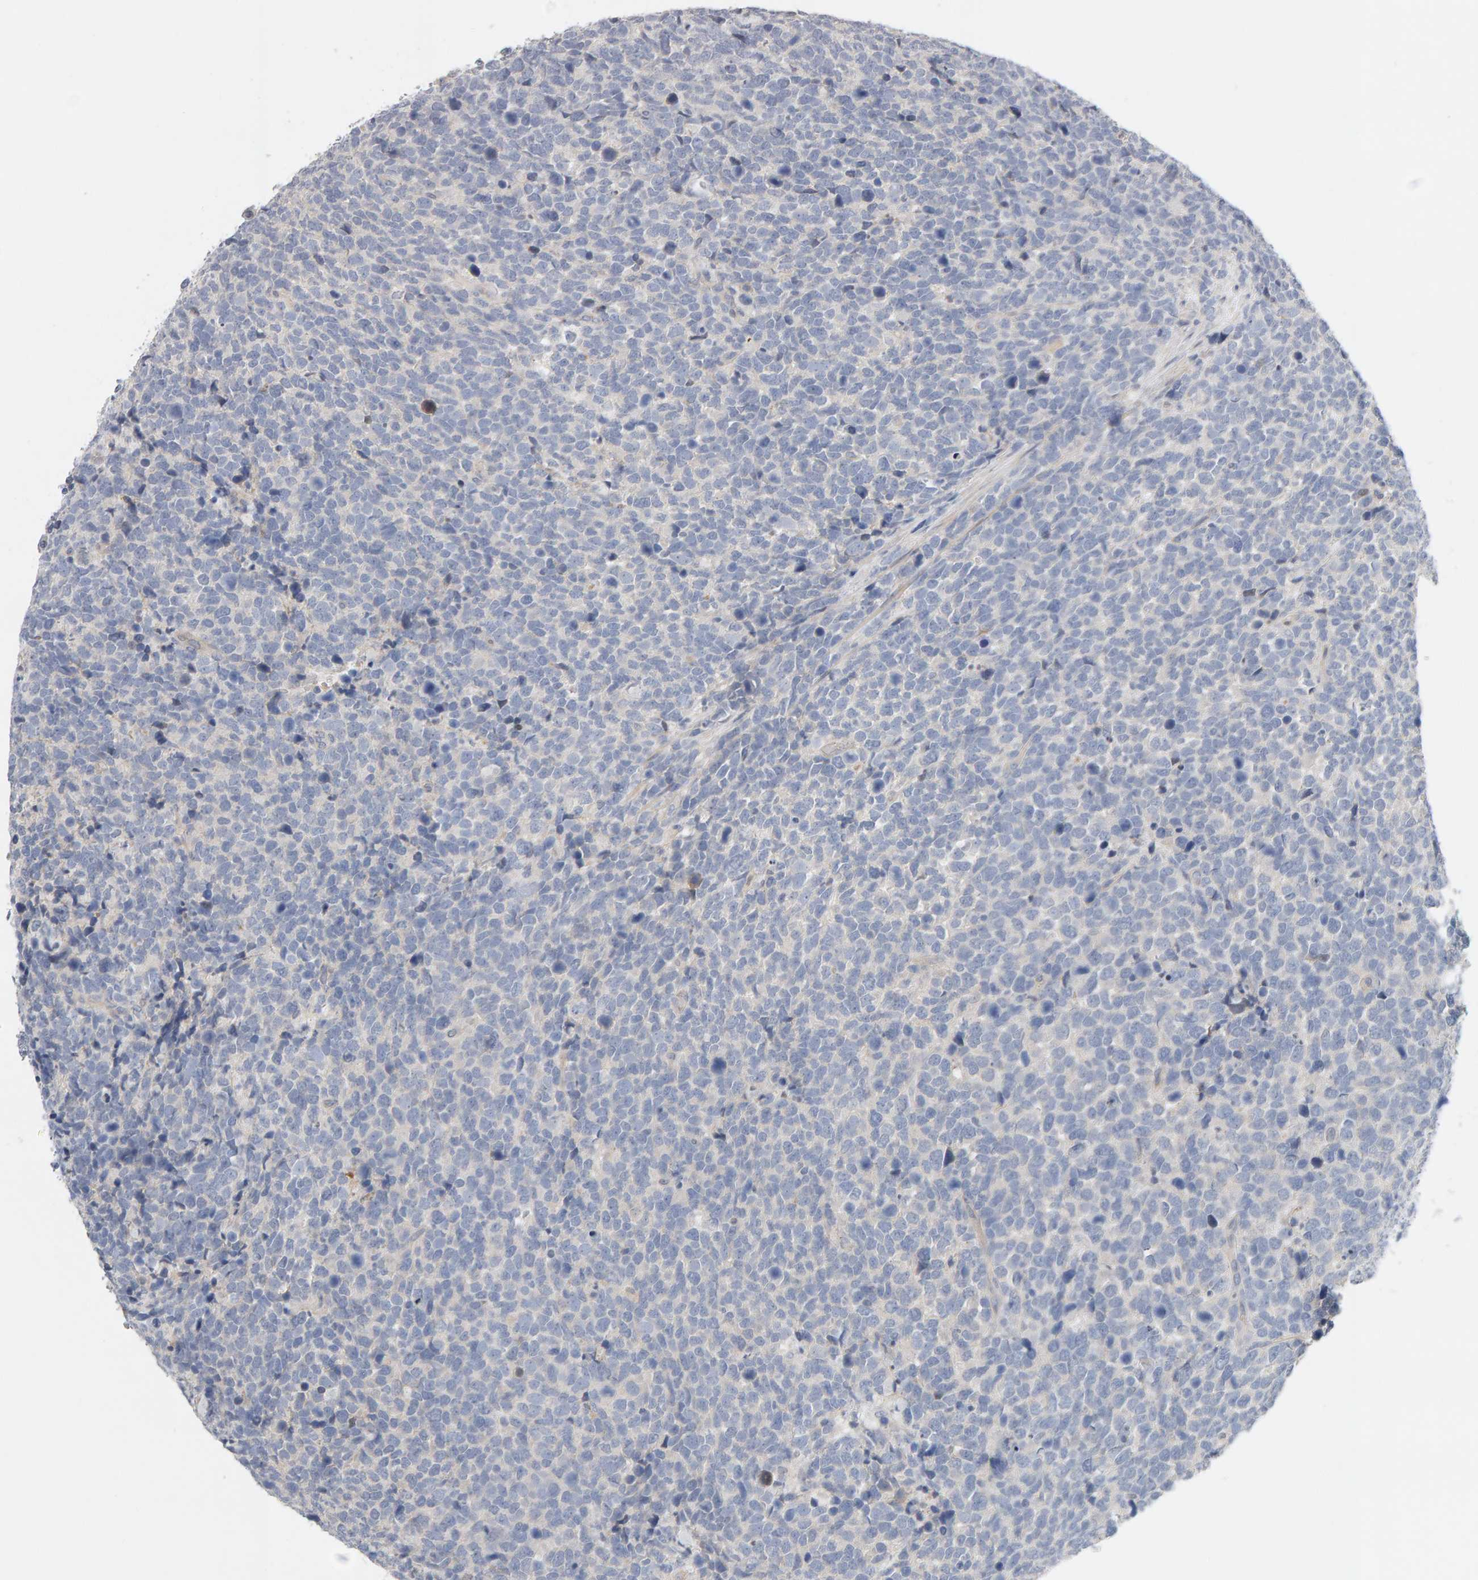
{"staining": {"intensity": "negative", "quantity": "none", "location": "none"}, "tissue": "urothelial cancer", "cell_type": "Tumor cells", "image_type": "cancer", "snomed": [{"axis": "morphology", "description": "Urothelial carcinoma, High grade"}, {"axis": "topography", "description": "Urinary bladder"}], "caption": "This image is of urothelial cancer stained with IHC to label a protein in brown with the nuclei are counter-stained blue. There is no staining in tumor cells.", "gene": "GFUS", "patient": {"sex": "female", "age": 82}}